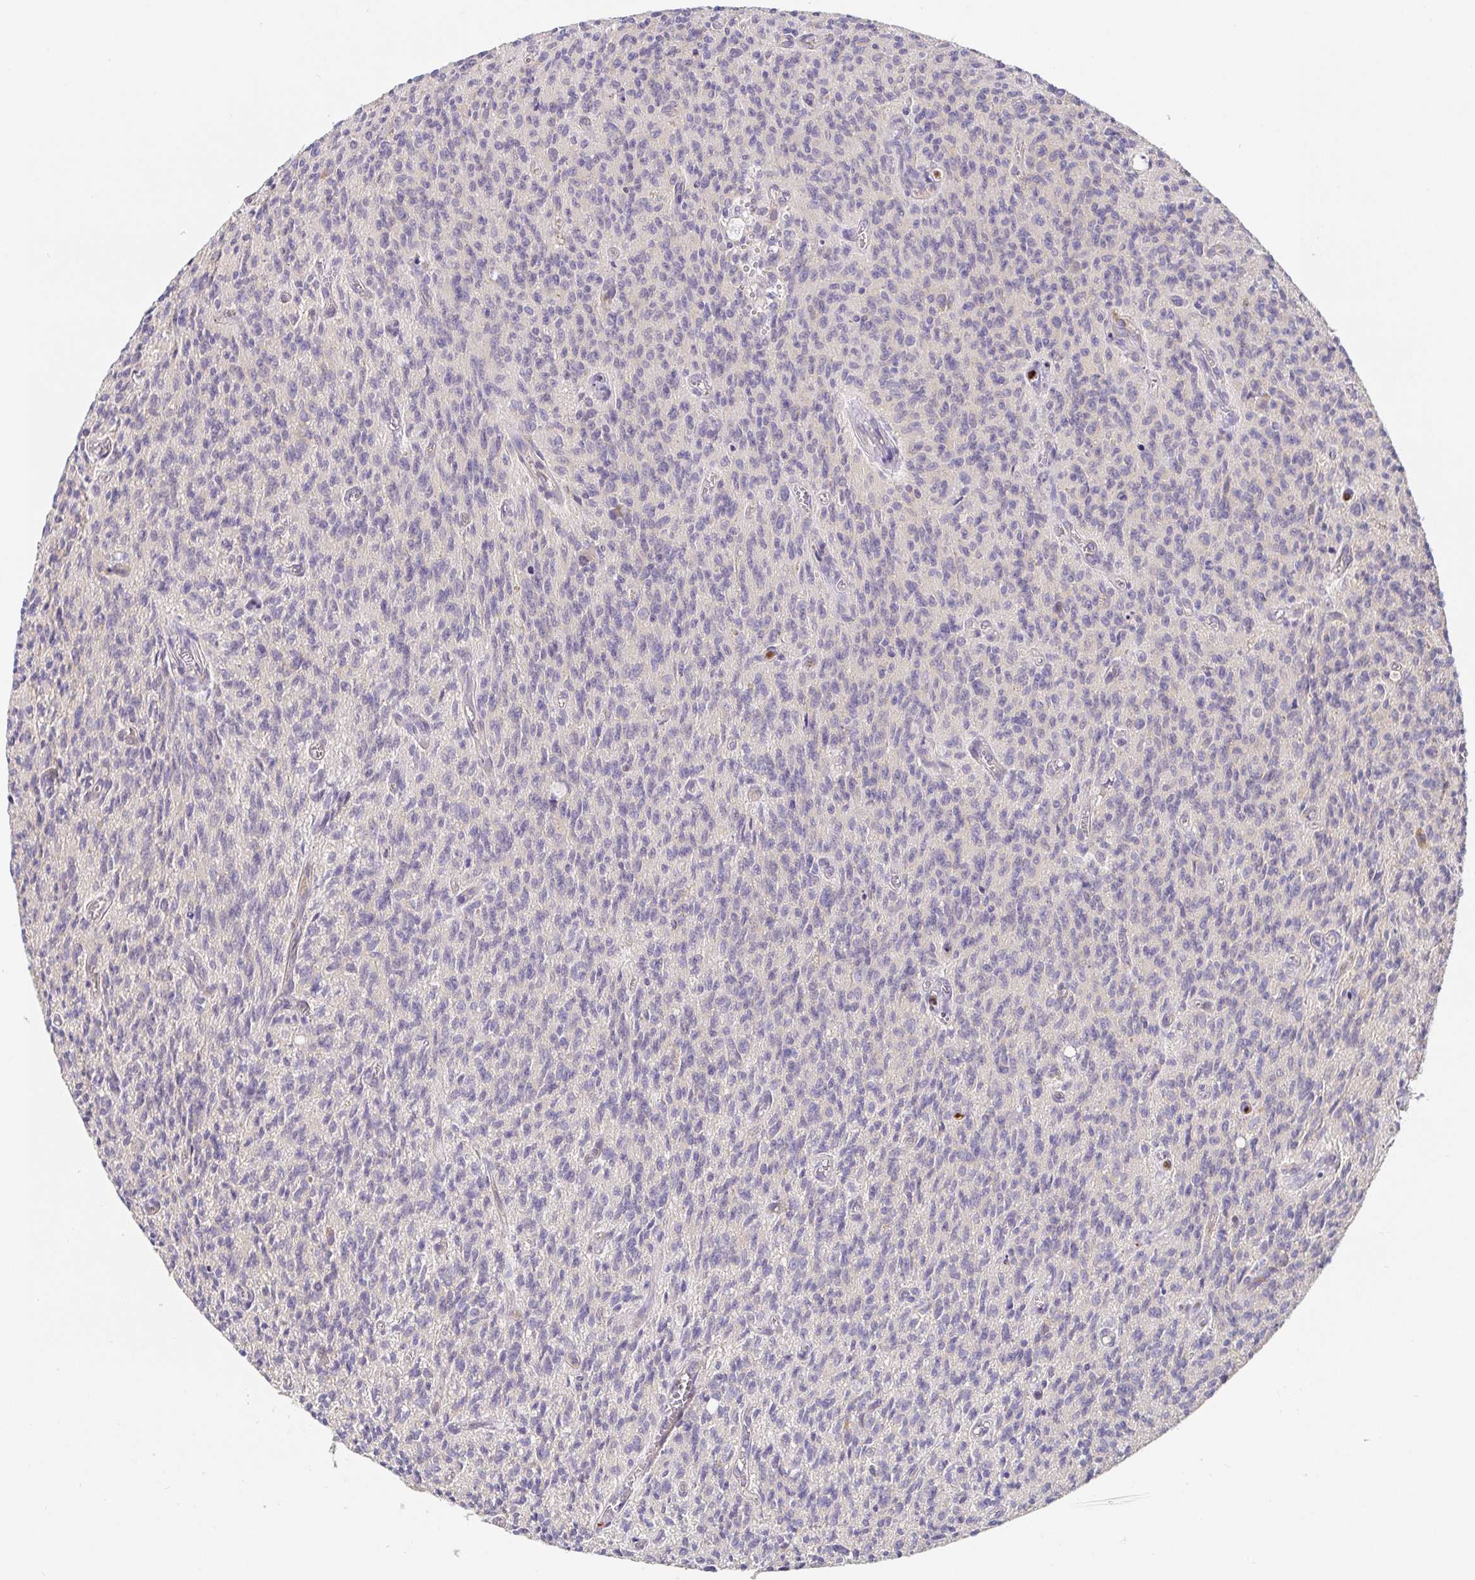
{"staining": {"intensity": "negative", "quantity": "none", "location": "none"}, "tissue": "glioma", "cell_type": "Tumor cells", "image_type": "cancer", "snomed": [{"axis": "morphology", "description": "Glioma, malignant, Low grade"}, {"axis": "topography", "description": "Brain"}], "caption": "Image shows no significant protein expression in tumor cells of malignant glioma (low-grade).", "gene": "PDPK1", "patient": {"sex": "male", "age": 64}}